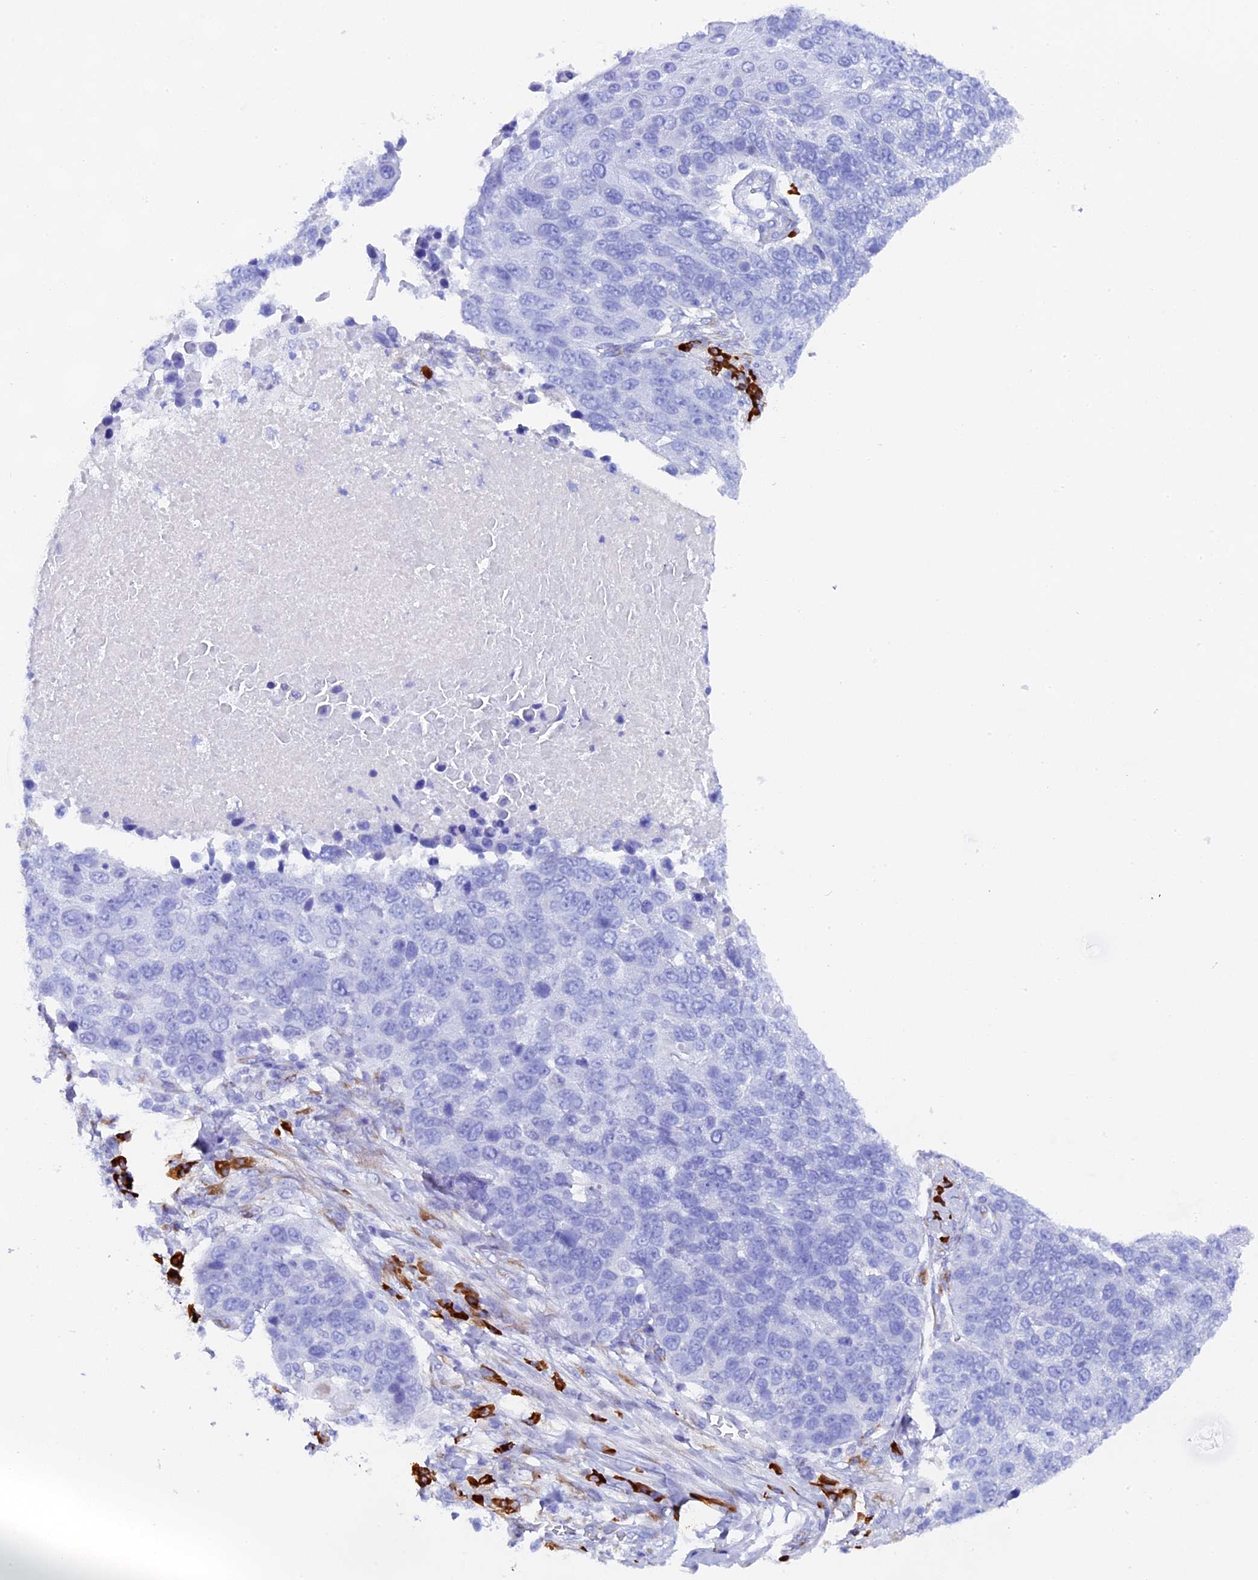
{"staining": {"intensity": "negative", "quantity": "none", "location": "none"}, "tissue": "lung cancer", "cell_type": "Tumor cells", "image_type": "cancer", "snomed": [{"axis": "morphology", "description": "Normal tissue, NOS"}, {"axis": "morphology", "description": "Squamous cell carcinoma, NOS"}, {"axis": "topography", "description": "Lymph node"}, {"axis": "topography", "description": "Lung"}], "caption": "Immunohistochemical staining of human lung cancer shows no significant staining in tumor cells.", "gene": "FKBP11", "patient": {"sex": "male", "age": 66}}